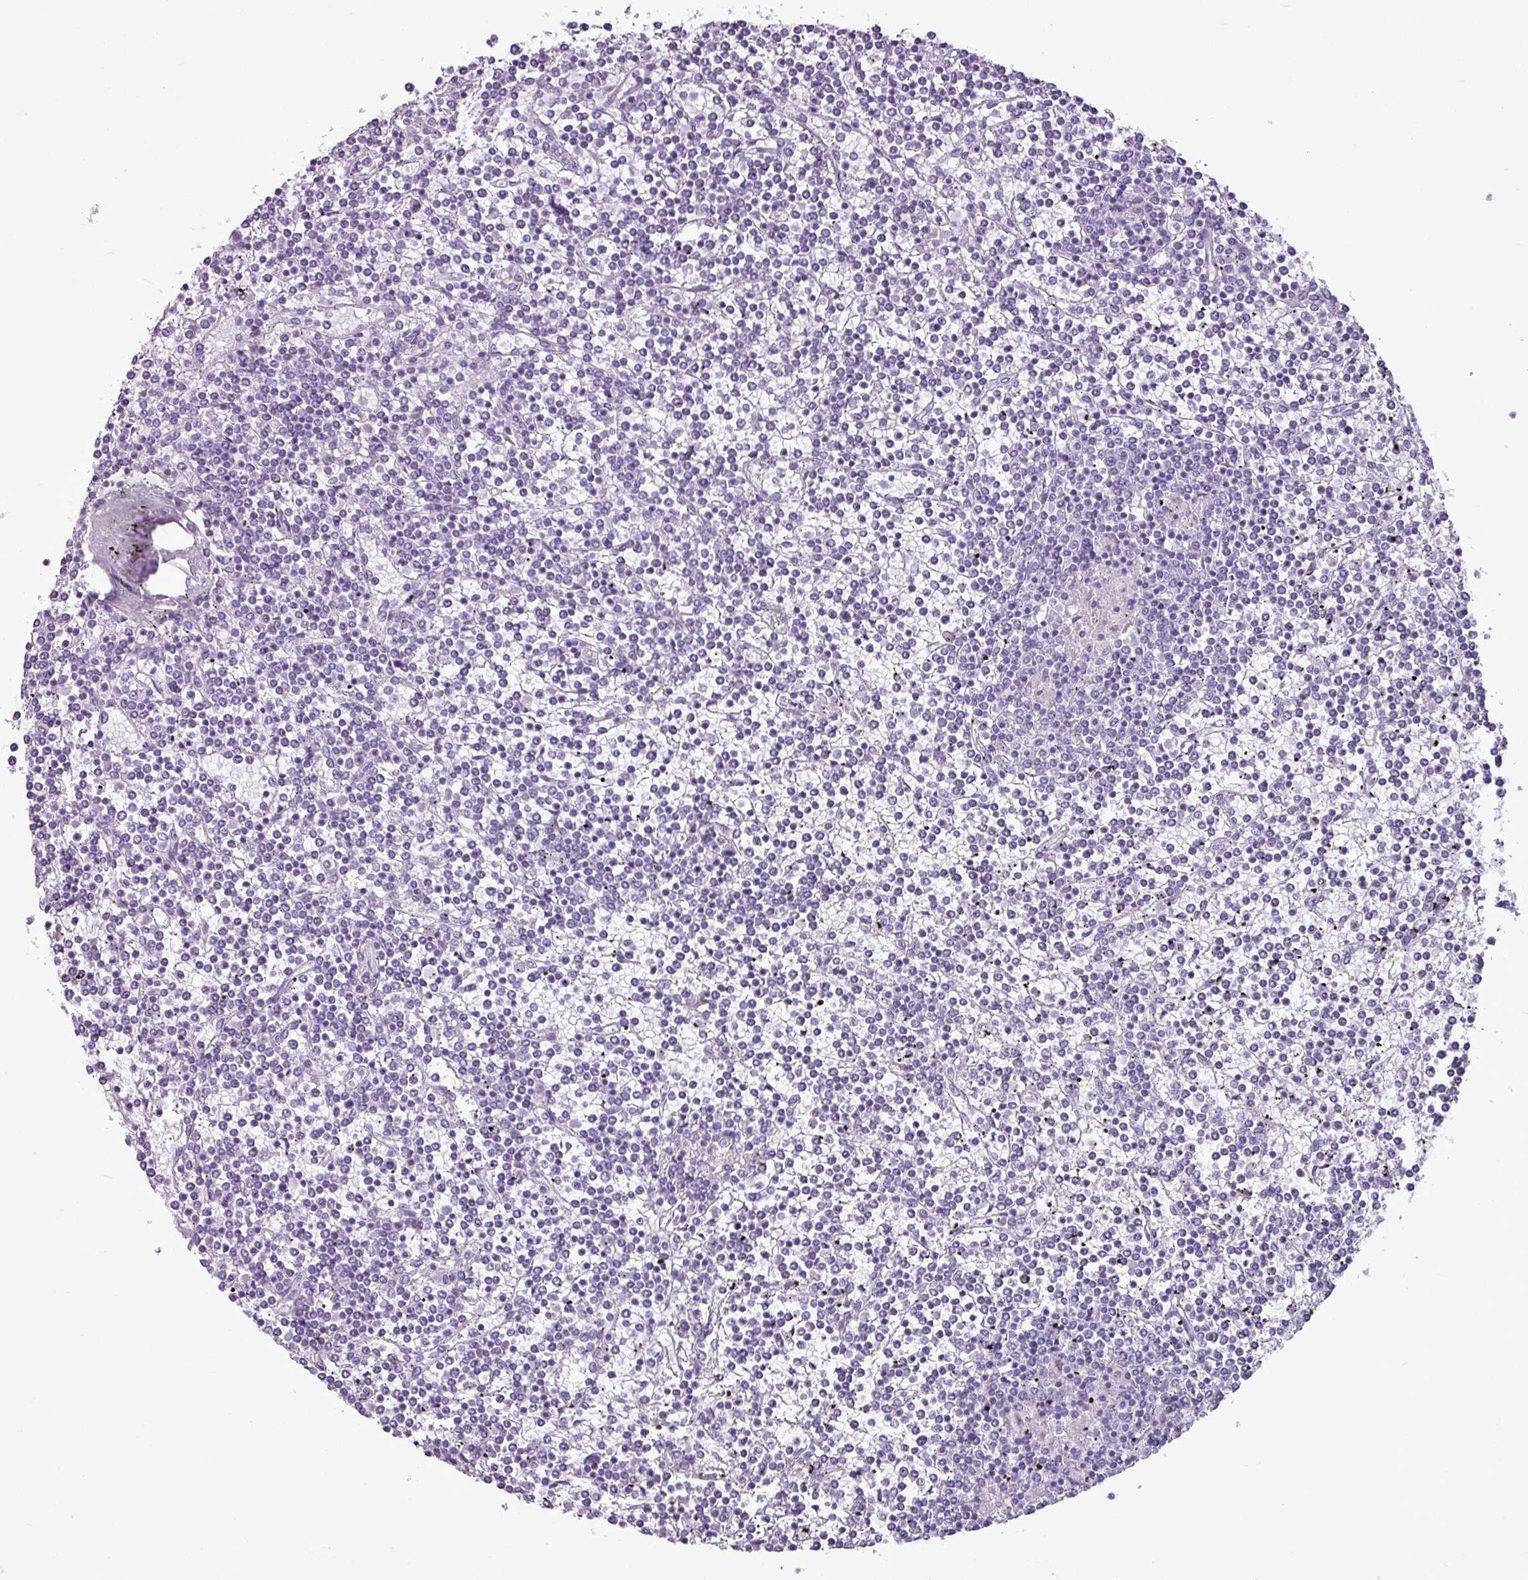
{"staining": {"intensity": "negative", "quantity": "none", "location": "none"}, "tissue": "lymphoma", "cell_type": "Tumor cells", "image_type": "cancer", "snomed": [{"axis": "morphology", "description": "Malignant lymphoma, non-Hodgkin's type, Low grade"}, {"axis": "topography", "description": "Spleen"}], "caption": "Protein analysis of malignant lymphoma, non-Hodgkin's type (low-grade) demonstrates no significant staining in tumor cells. (Stains: DAB immunohistochemistry (IHC) with hematoxylin counter stain, Microscopy: brightfield microscopy at high magnification).", "gene": "AMY1B", "patient": {"sex": "female", "age": 19}}